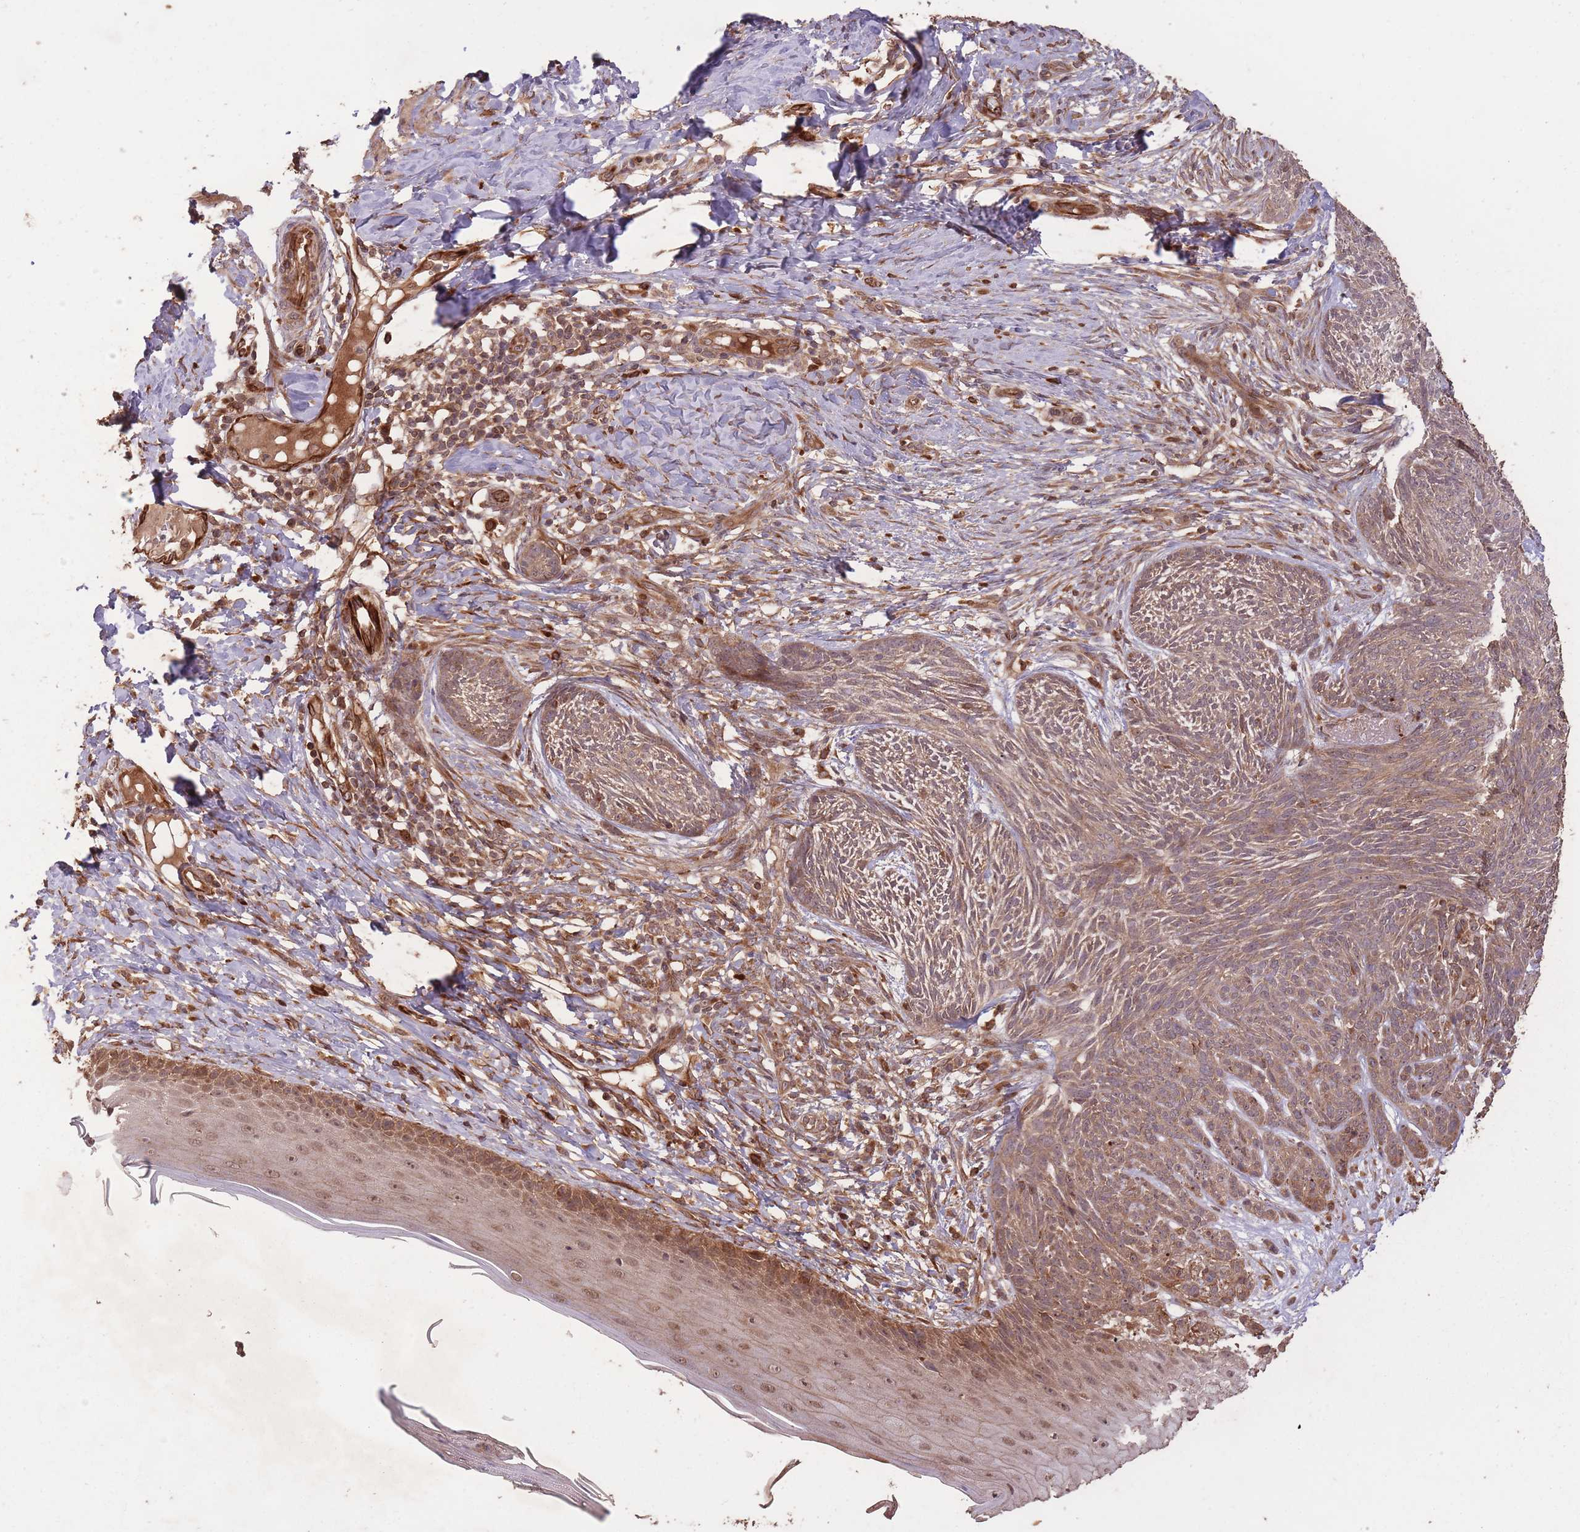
{"staining": {"intensity": "weak", "quantity": ">75%", "location": "cytoplasmic/membranous"}, "tissue": "skin cancer", "cell_type": "Tumor cells", "image_type": "cancer", "snomed": [{"axis": "morphology", "description": "Basal cell carcinoma"}, {"axis": "topography", "description": "Skin"}], "caption": "IHC staining of skin basal cell carcinoma, which demonstrates low levels of weak cytoplasmic/membranous positivity in approximately >75% of tumor cells indicating weak cytoplasmic/membranous protein expression. The staining was performed using DAB (brown) for protein detection and nuclei were counterstained in hematoxylin (blue).", "gene": "ERBB3", "patient": {"sex": "male", "age": 73}}